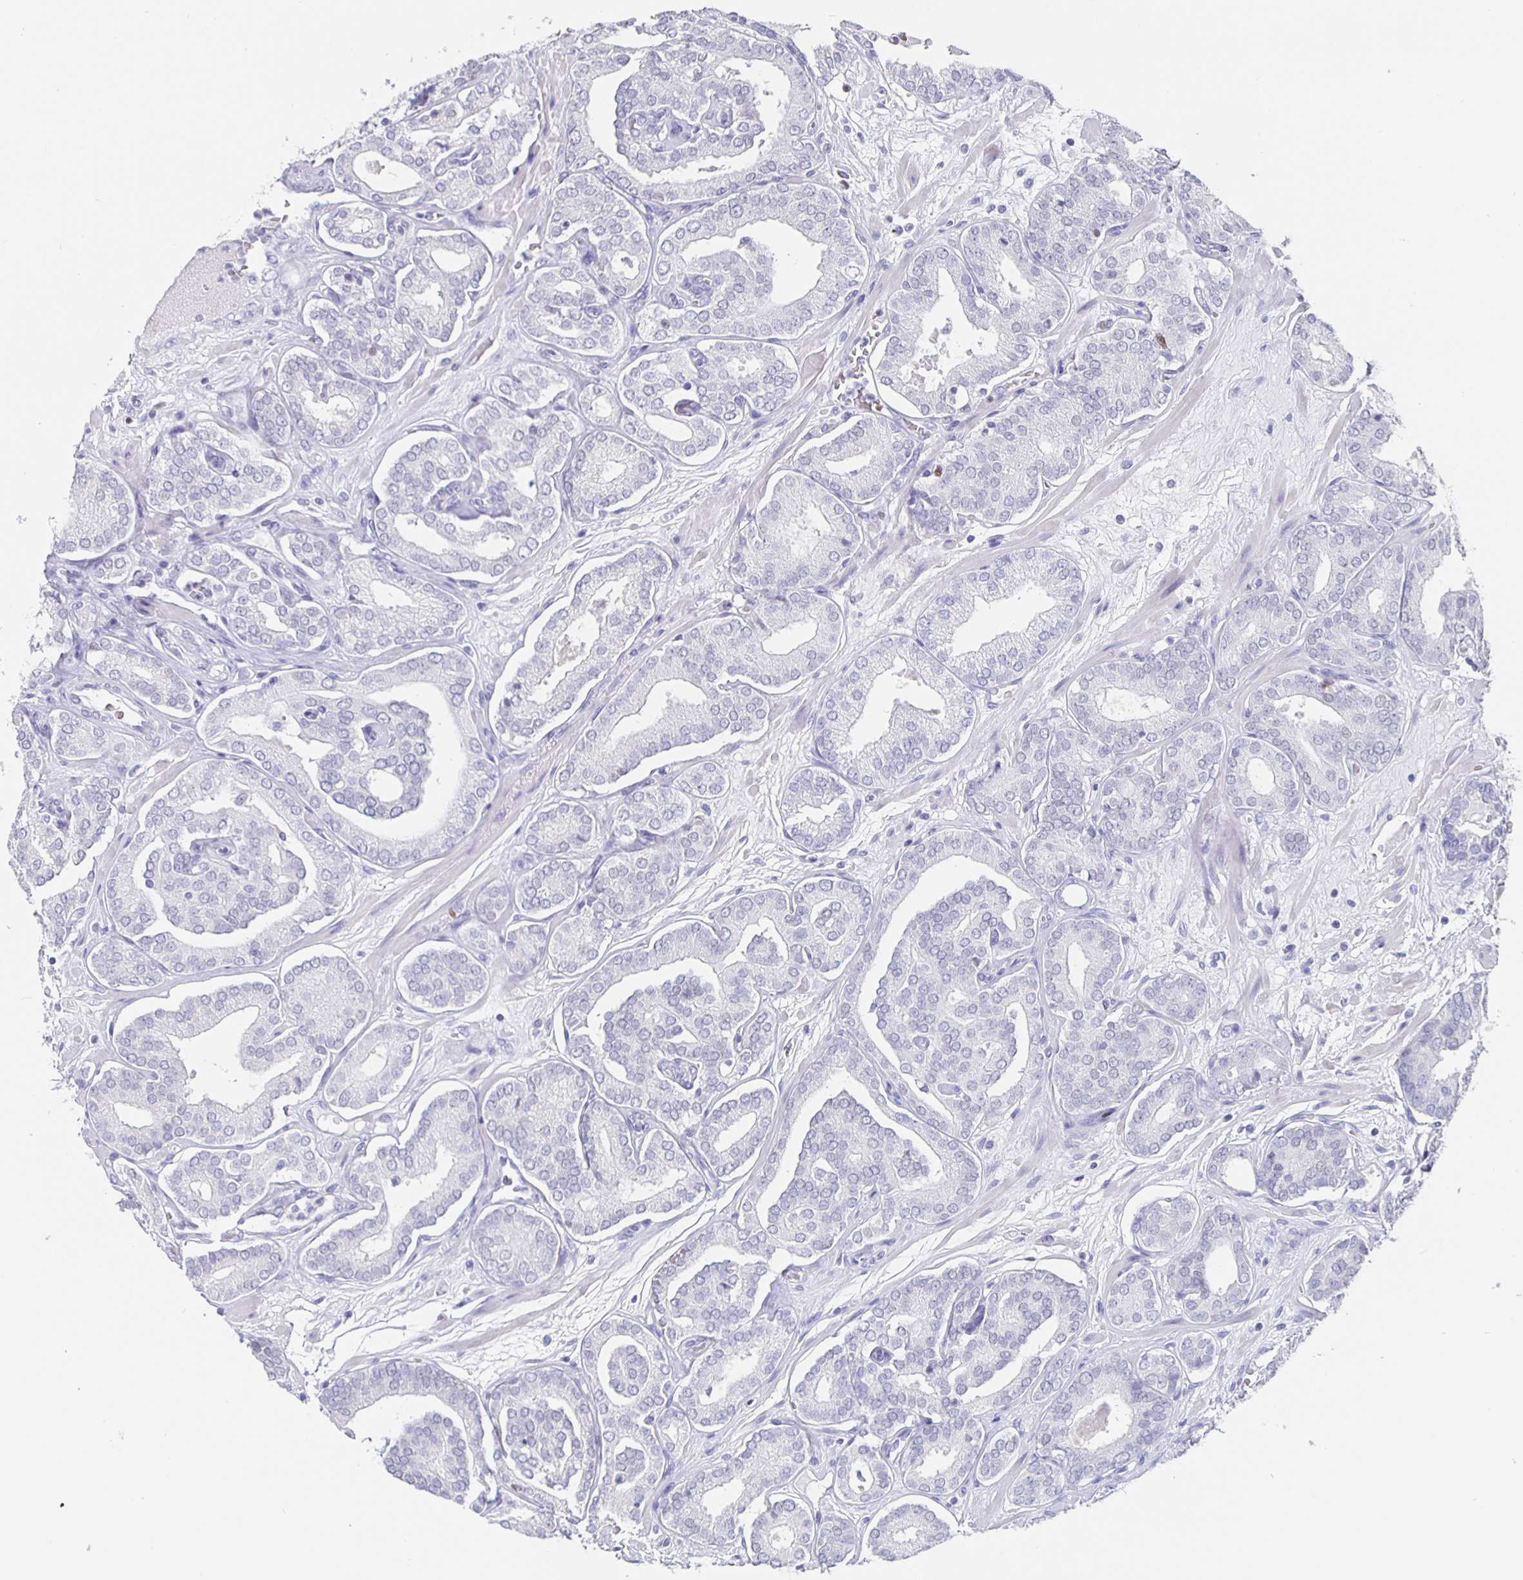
{"staining": {"intensity": "negative", "quantity": "none", "location": "none"}, "tissue": "prostate cancer", "cell_type": "Tumor cells", "image_type": "cancer", "snomed": [{"axis": "morphology", "description": "Adenocarcinoma, High grade"}, {"axis": "topography", "description": "Prostate"}], "caption": "Tumor cells are negative for brown protein staining in prostate high-grade adenocarcinoma. (Brightfield microscopy of DAB (3,3'-diaminobenzidine) immunohistochemistry (IHC) at high magnification).", "gene": "SATB2", "patient": {"sex": "male", "age": 66}}